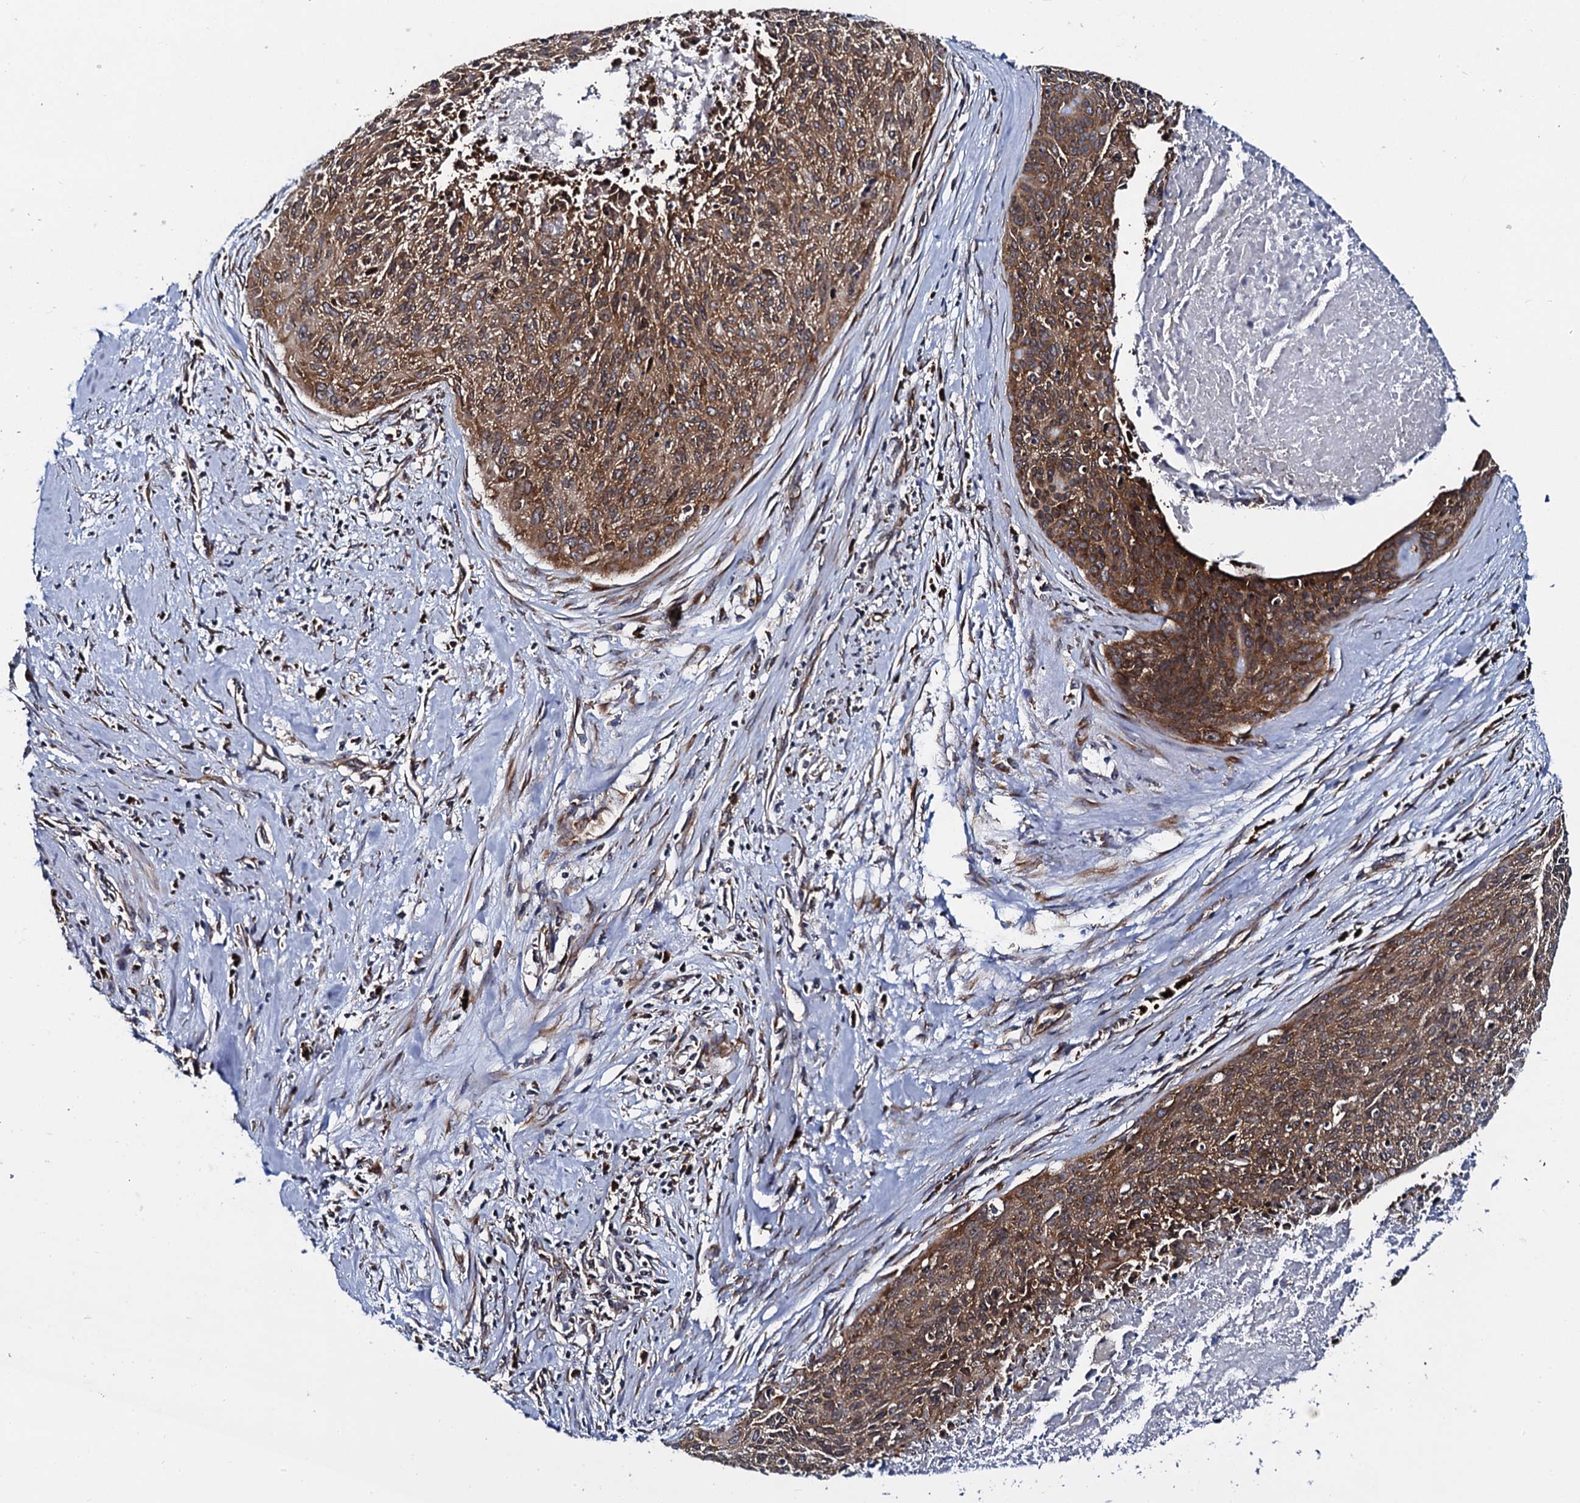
{"staining": {"intensity": "moderate", "quantity": ">75%", "location": "cytoplasmic/membranous"}, "tissue": "cervical cancer", "cell_type": "Tumor cells", "image_type": "cancer", "snomed": [{"axis": "morphology", "description": "Squamous cell carcinoma, NOS"}, {"axis": "topography", "description": "Cervix"}], "caption": "Immunohistochemistry (DAB (3,3'-diaminobenzidine)) staining of squamous cell carcinoma (cervical) displays moderate cytoplasmic/membranous protein staining in about >75% of tumor cells. Nuclei are stained in blue.", "gene": "SPTY2D1", "patient": {"sex": "female", "age": 55}}